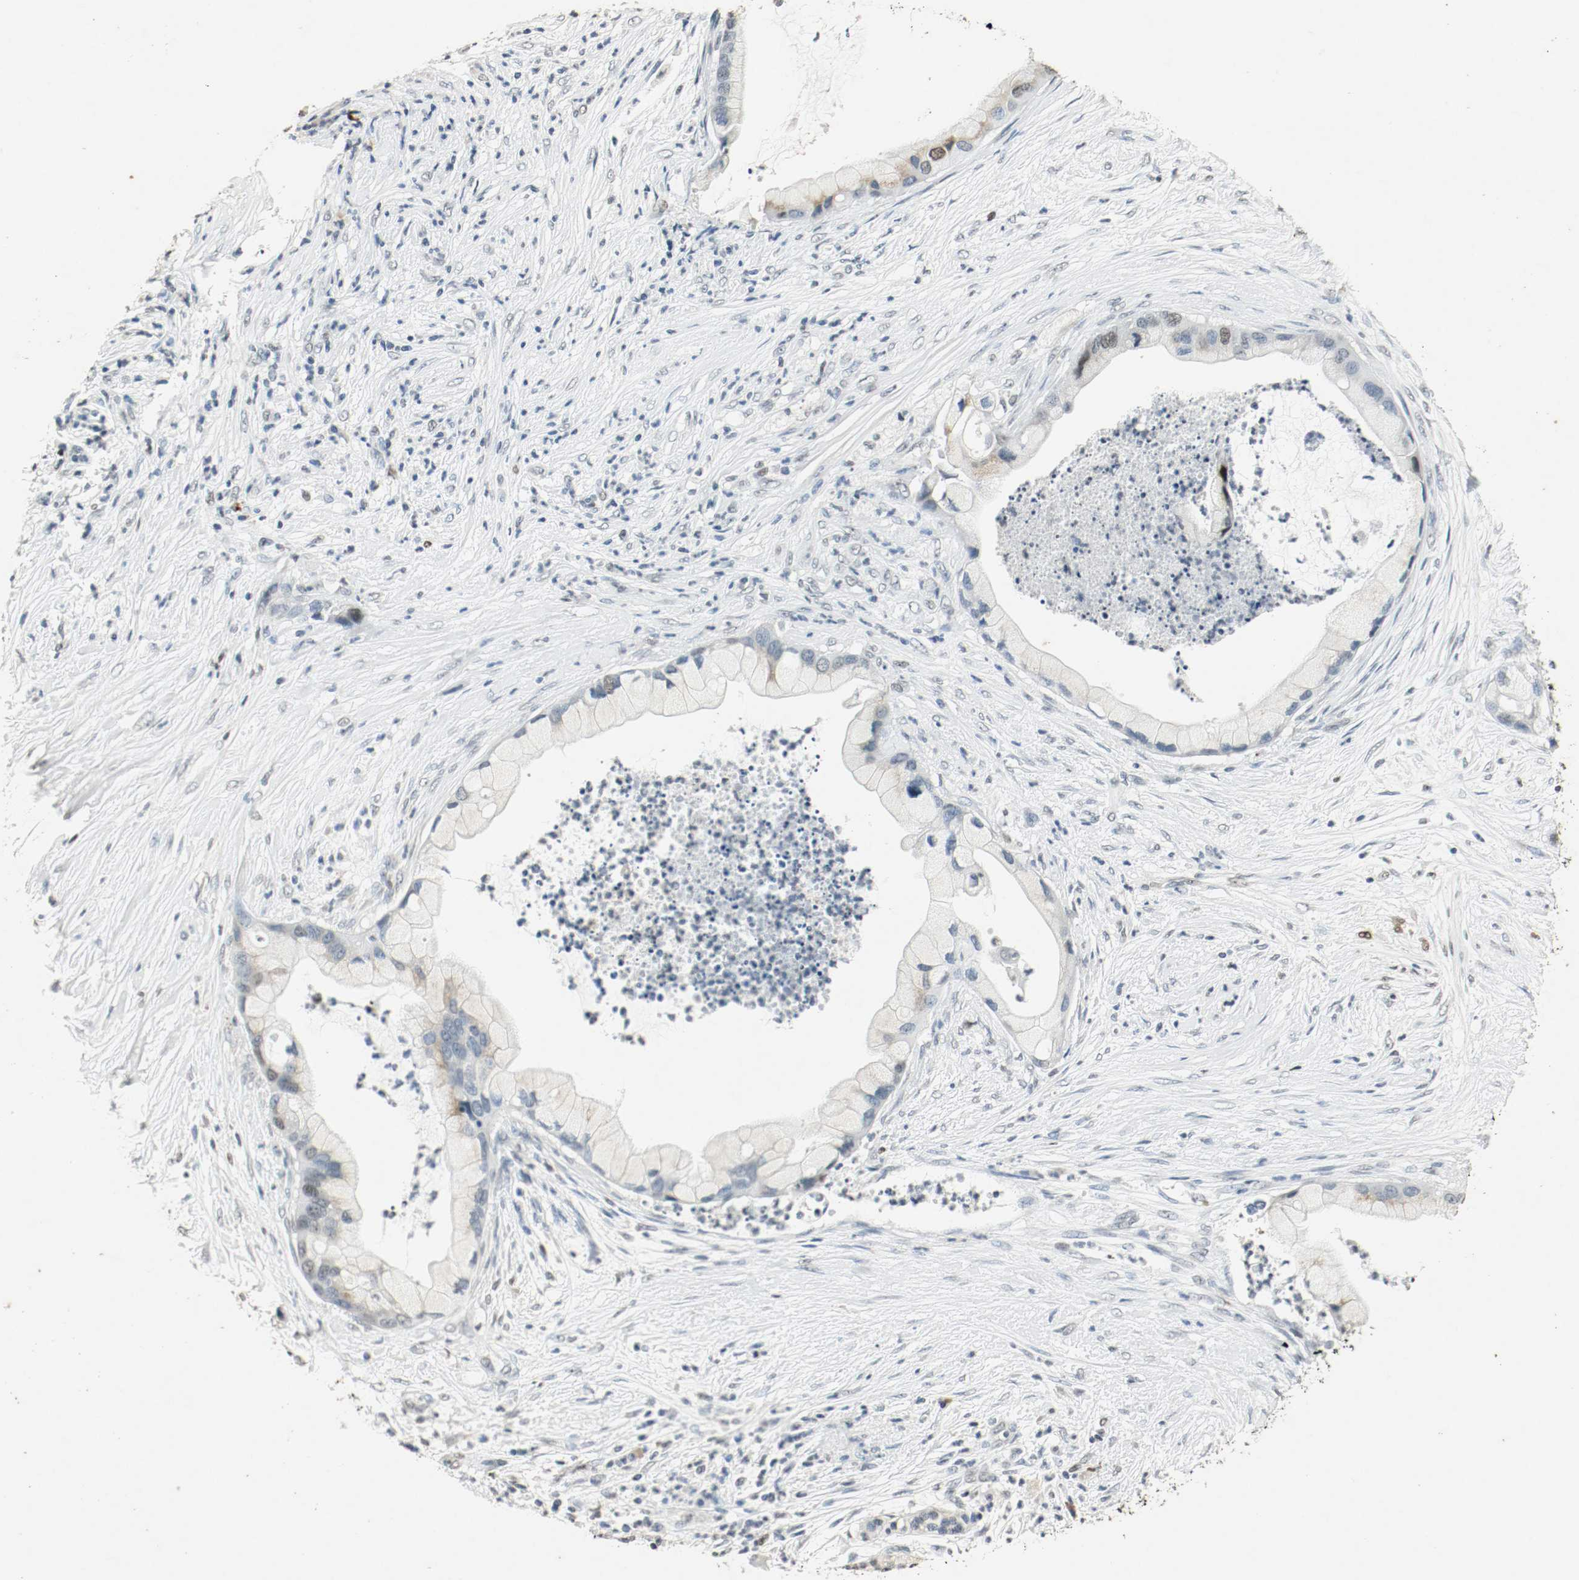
{"staining": {"intensity": "moderate", "quantity": "<25%", "location": "cytoplasmic/membranous,nuclear"}, "tissue": "pancreatic cancer", "cell_type": "Tumor cells", "image_type": "cancer", "snomed": [{"axis": "morphology", "description": "Adenocarcinoma, NOS"}, {"axis": "topography", "description": "Pancreas"}], "caption": "Pancreatic adenocarcinoma stained for a protein shows moderate cytoplasmic/membranous and nuclear positivity in tumor cells.", "gene": "DNMT1", "patient": {"sex": "female", "age": 59}}